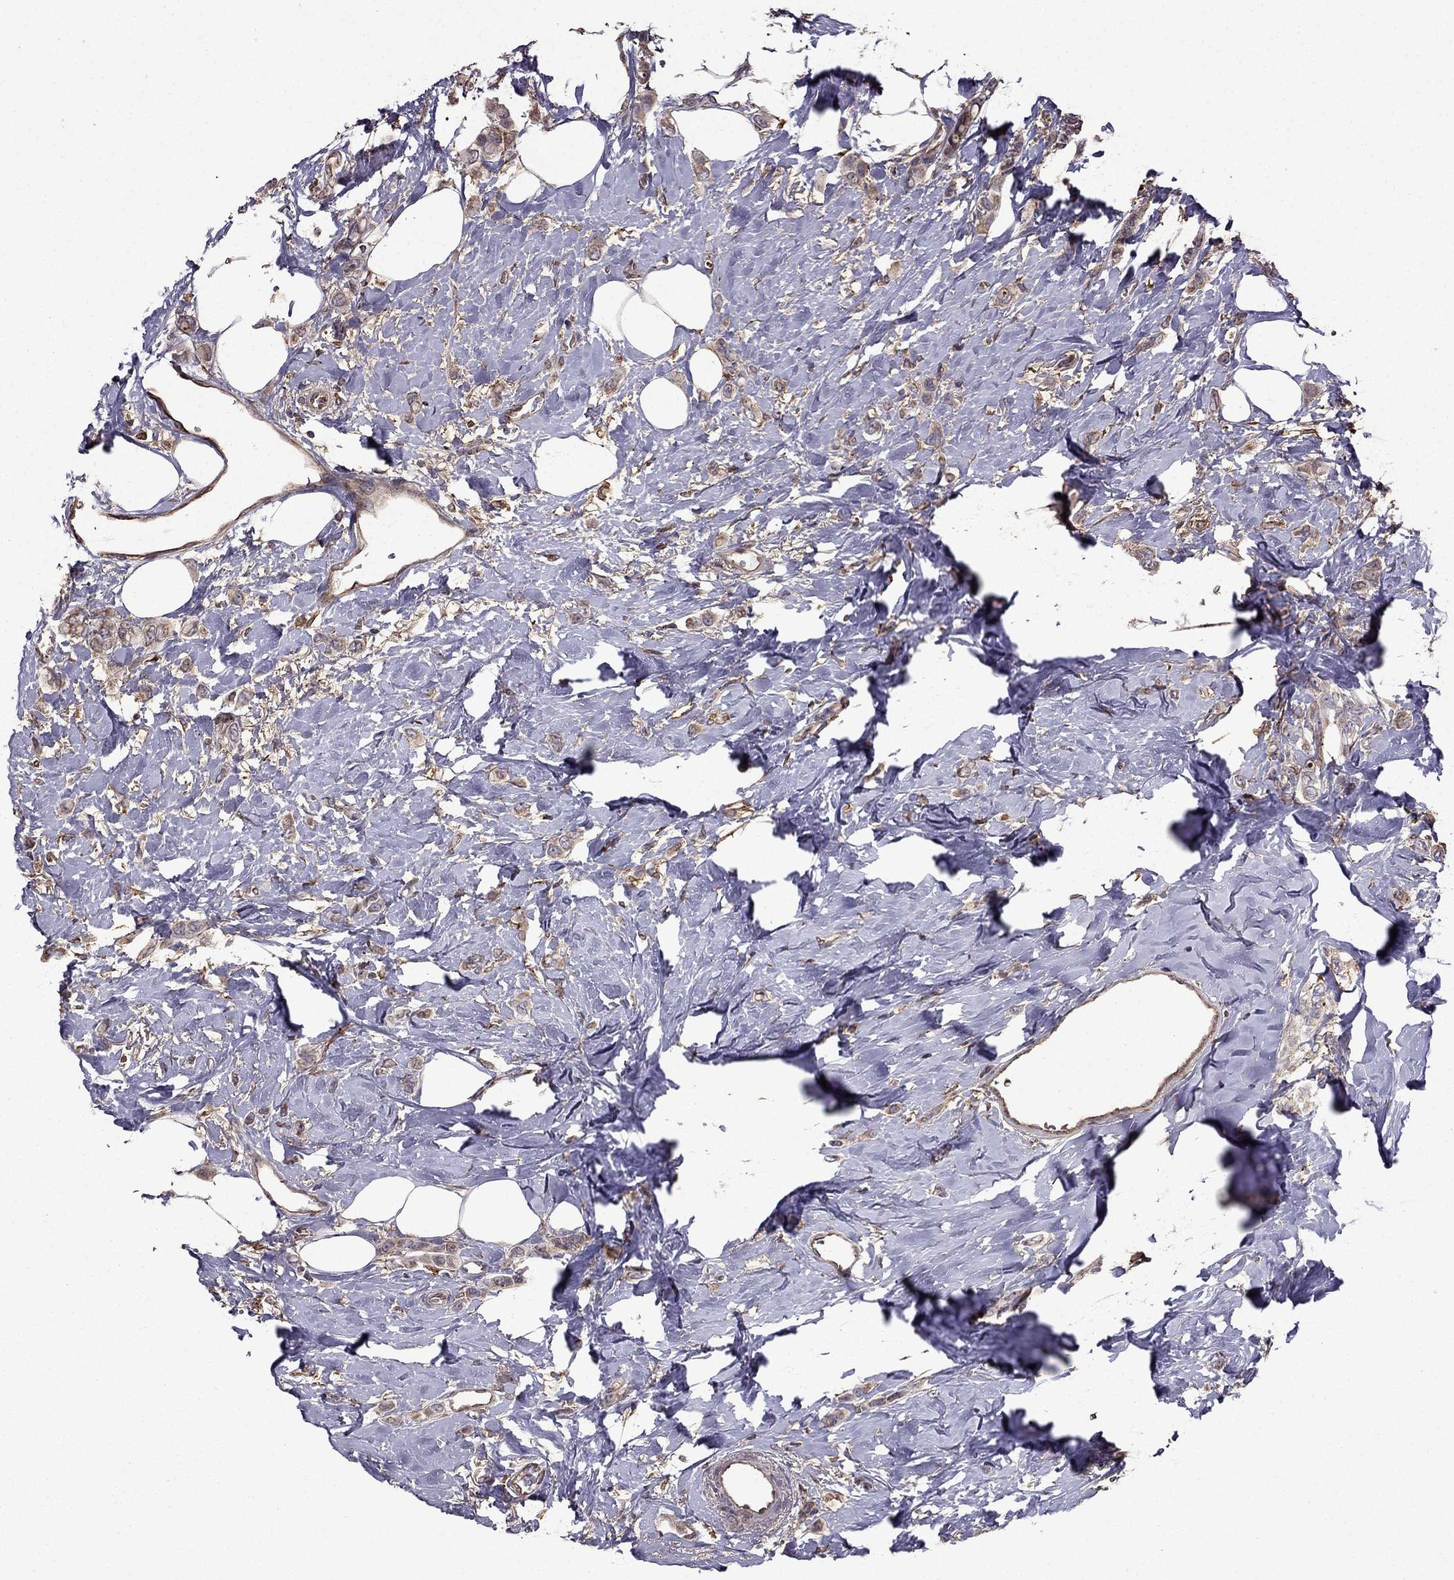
{"staining": {"intensity": "weak", "quantity": ">75%", "location": "cytoplasmic/membranous"}, "tissue": "breast cancer", "cell_type": "Tumor cells", "image_type": "cancer", "snomed": [{"axis": "morphology", "description": "Lobular carcinoma"}, {"axis": "topography", "description": "Breast"}], "caption": "Tumor cells reveal low levels of weak cytoplasmic/membranous staining in approximately >75% of cells in breast cancer (lobular carcinoma). (DAB IHC, brown staining for protein, blue staining for nuclei).", "gene": "IKBIP", "patient": {"sex": "female", "age": 66}}